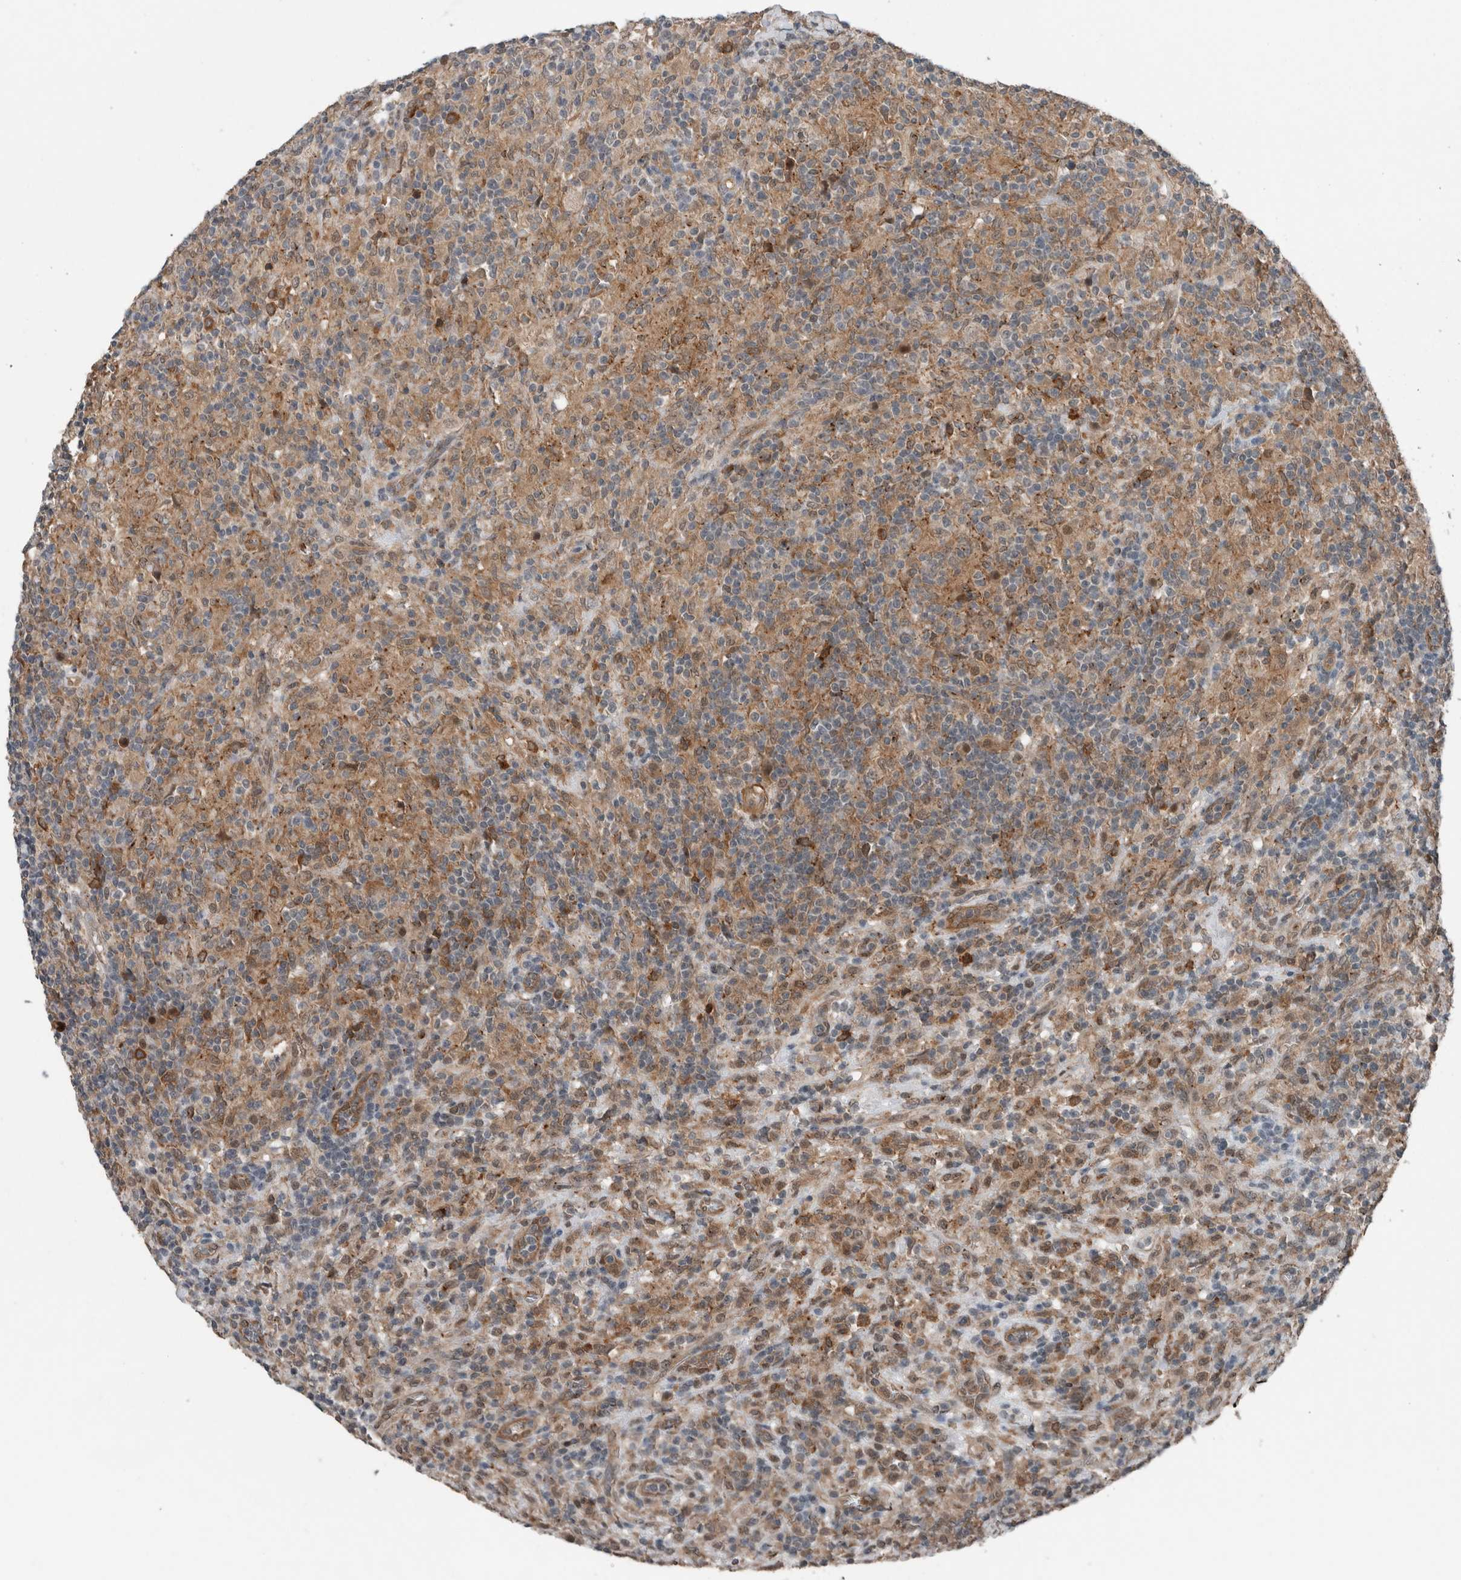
{"staining": {"intensity": "weak", "quantity": "25%-75%", "location": "cytoplasmic/membranous,nuclear"}, "tissue": "lymphoma", "cell_type": "Tumor cells", "image_type": "cancer", "snomed": [{"axis": "morphology", "description": "Hodgkin's disease, NOS"}, {"axis": "topography", "description": "Lymph node"}], "caption": "About 25%-75% of tumor cells in lymphoma display weak cytoplasmic/membranous and nuclear protein expression as visualized by brown immunohistochemical staining.", "gene": "MYO1E", "patient": {"sex": "male", "age": 70}}